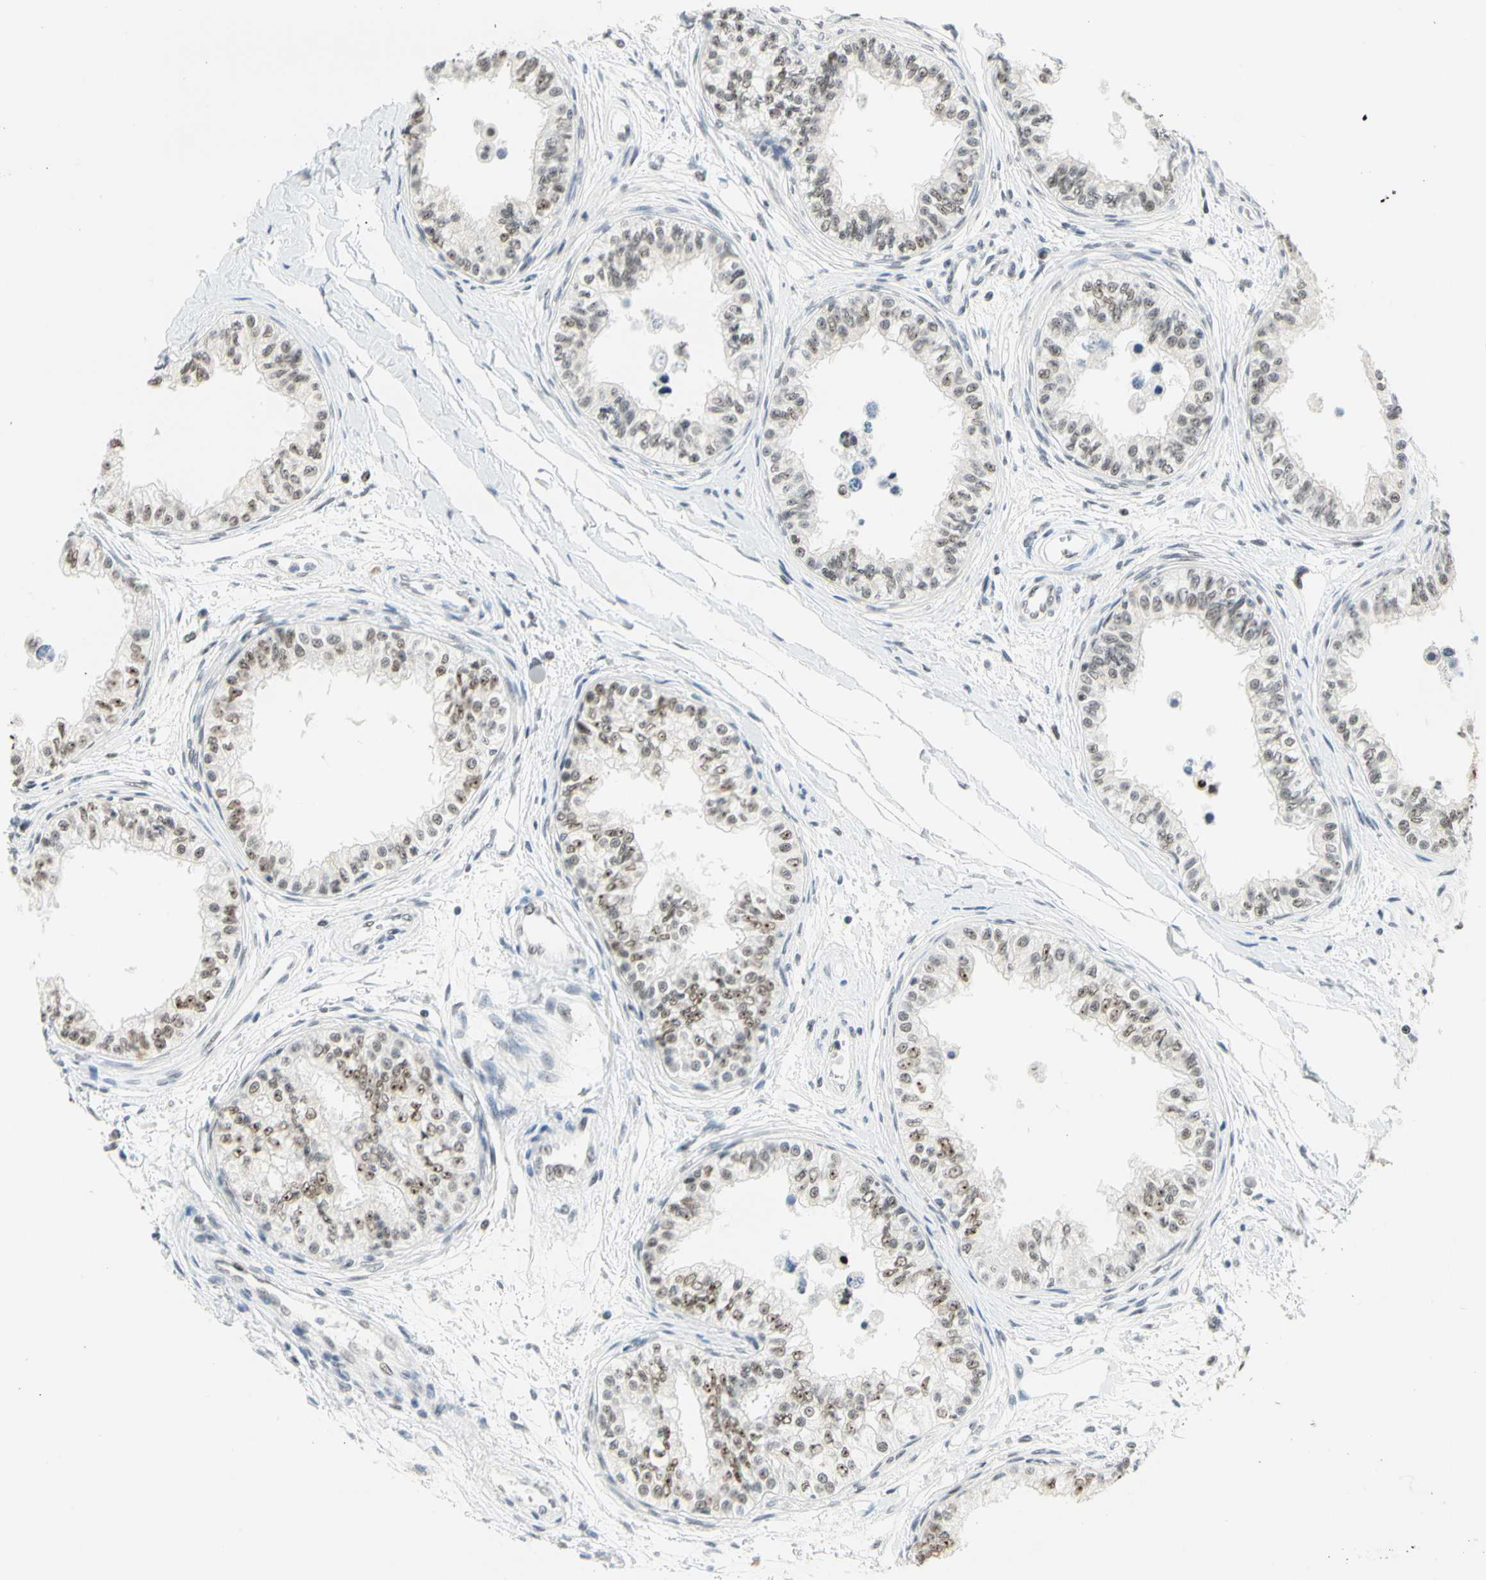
{"staining": {"intensity": "strong", "quantity": ">75%", "location": "nuclear"}, "tissue": "epididymis", "cell_type": "Glandular cells", "image_type": "normal", "snomed": [{"axis": "morphology", "description": "Normal tissue, NOS"}, {"axis": "morphology", "description": "Adenocarcinoma, metastatic, NOS"}, {"axis": "topography", "description": "Testis"}, {"axis": "topography", "description": "Epididymis"}], "caption": "This micrograph demonstrates IHC staining of benign epididymis, with high strong nuclear positivity in about >75% of glandular cells.", "gene": "ZSCAN16", "patient": {"sex": "male", "age": 26}}